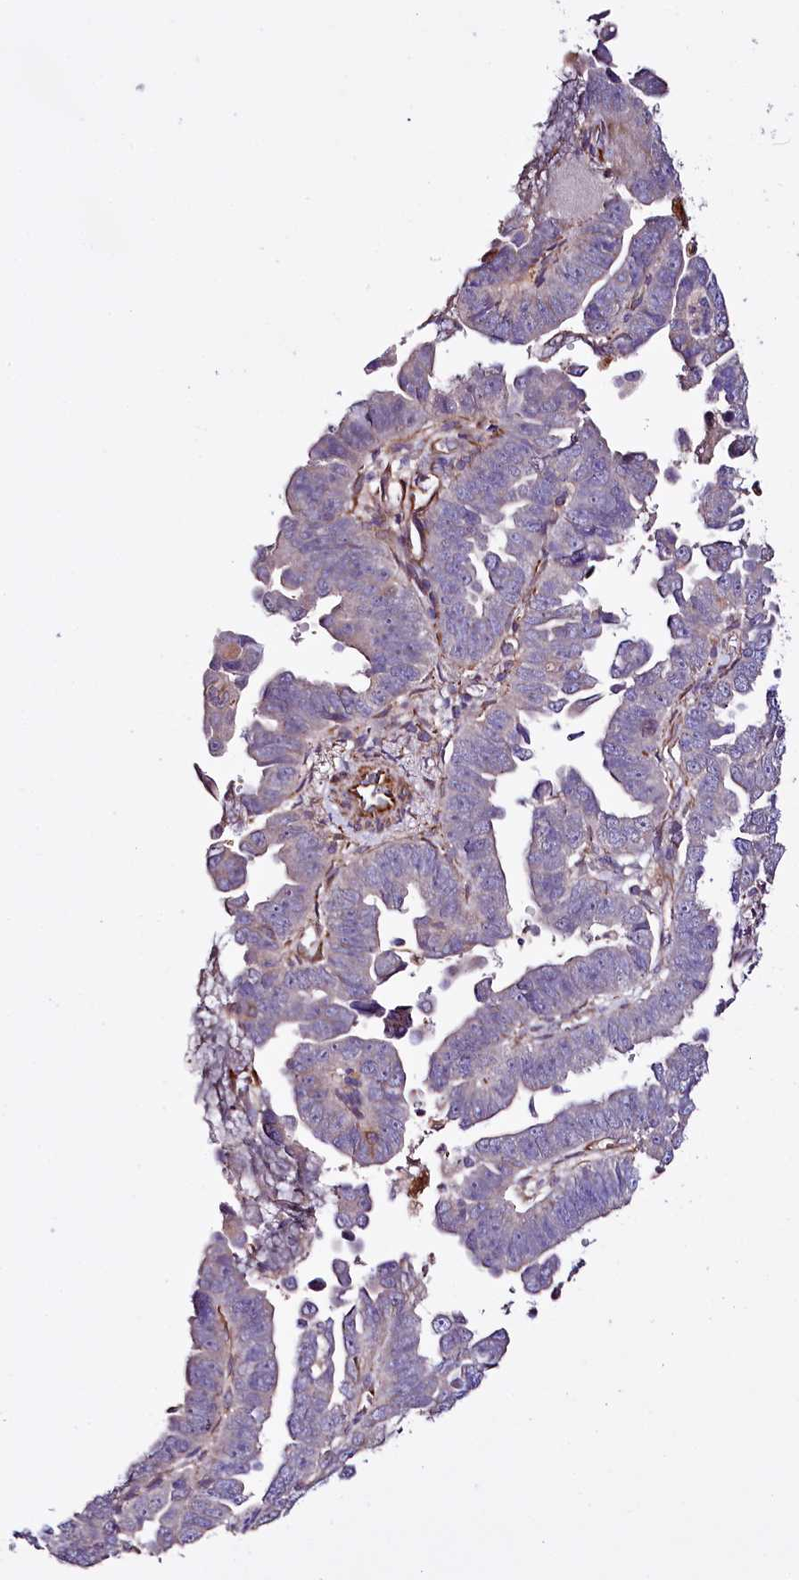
{"staining": {"intensity": "negative", "quantity": "none", "location": "none"}, "tissue": "endometrial cancer", "cell_type": "Tumor cells", "image_type": "cancer", "snomed": [{"axis": "morphology", "description": "Adenocarcinoma, NOS"}, {"axis": "topography", "description": "Endometrium"}], "caption": "Immunohistochemical staining of endometrial cancer (adenocarcinoma) displays no significant expression in tumor cells. The staining was performed using DAB to visualize the protein expression in brown, while the nuclei were stained in blue with hematoxylin (Magnification: 20x).", "gene": "TTC12", "patient": {"sex": "female", "age": 75}}